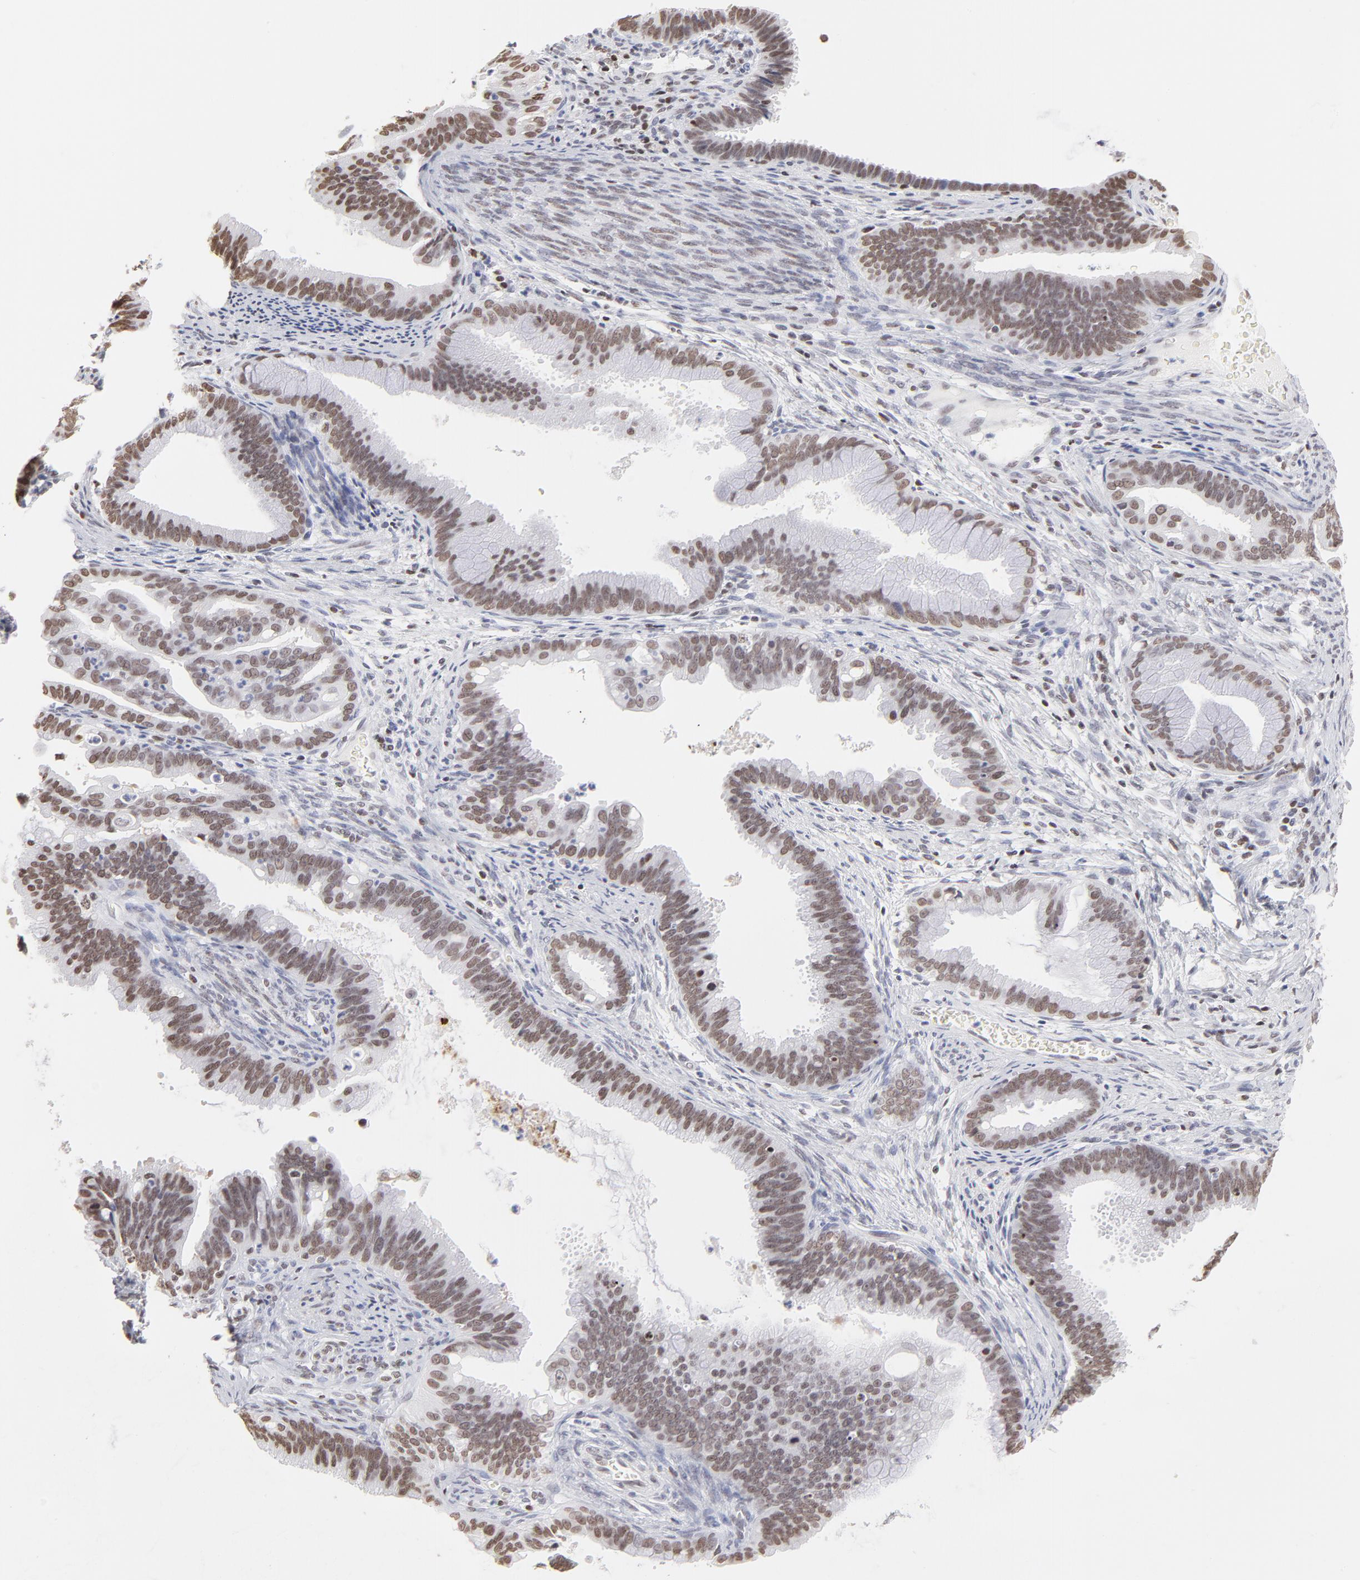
{"staining": {"intensity": "moderate", "quantity": ">75%", "location": "nuclear"}, "tissue": "cervical cancer", "cell_type": "Tumor cells", "image_type": "cancer", "snomed": [{"axis": "morphology", "description": "Adenocarcinoma, NOS"}, {"axis": "topography", "description": "Cervix"}], "caption": "Cervical adenocarcinoma stained with IHC demonstrates moderate nuclear staining in about >75% of tumor cells.", "gene": "PARP1", "patient": {"sex": "female", "age": 47}}